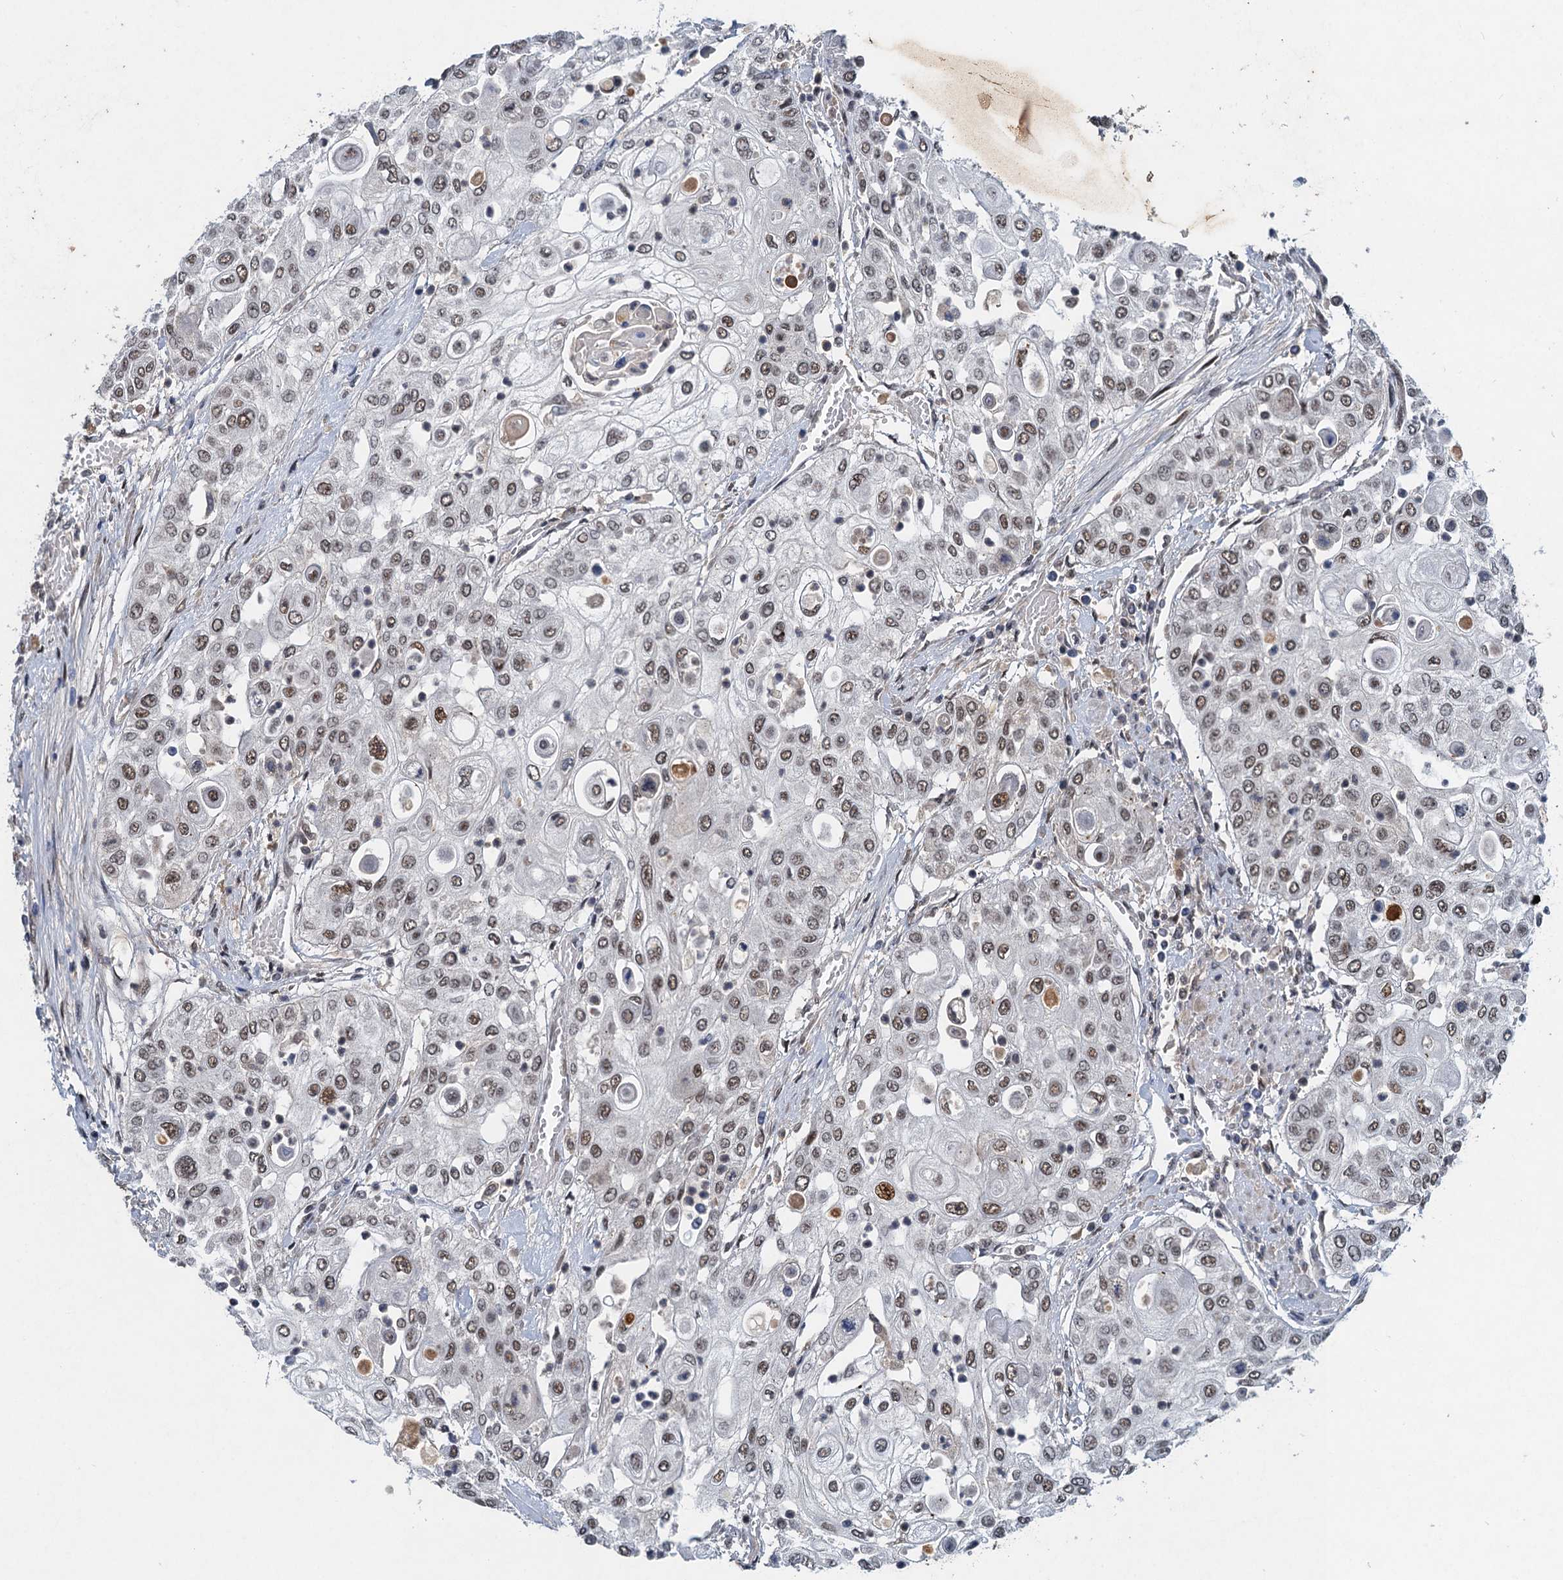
{"staining": {"intensity": "moderate", "quantity": "25%-75%", "location": "nuclear"}, "tissue": "urothelial cancer", "cell_type": "Tumor cells", "image_type": "cancer", "snomed": [{"axis": "morphology", "description": "Urothelial carcinoma, High grade"}, {"axis": "topography", "description": "Urinary bladder"}], "caption": "A high-resolution photomicrograph shows IHC staining of urothelial cancer, which shows moderate nuclear positivity in about 25%-75% of tumor cells. (Brightfield microscopy of DAB IHC at high magnification).", "gene": "CSTF3", "patient": {"sex": "female", "age": 79}}